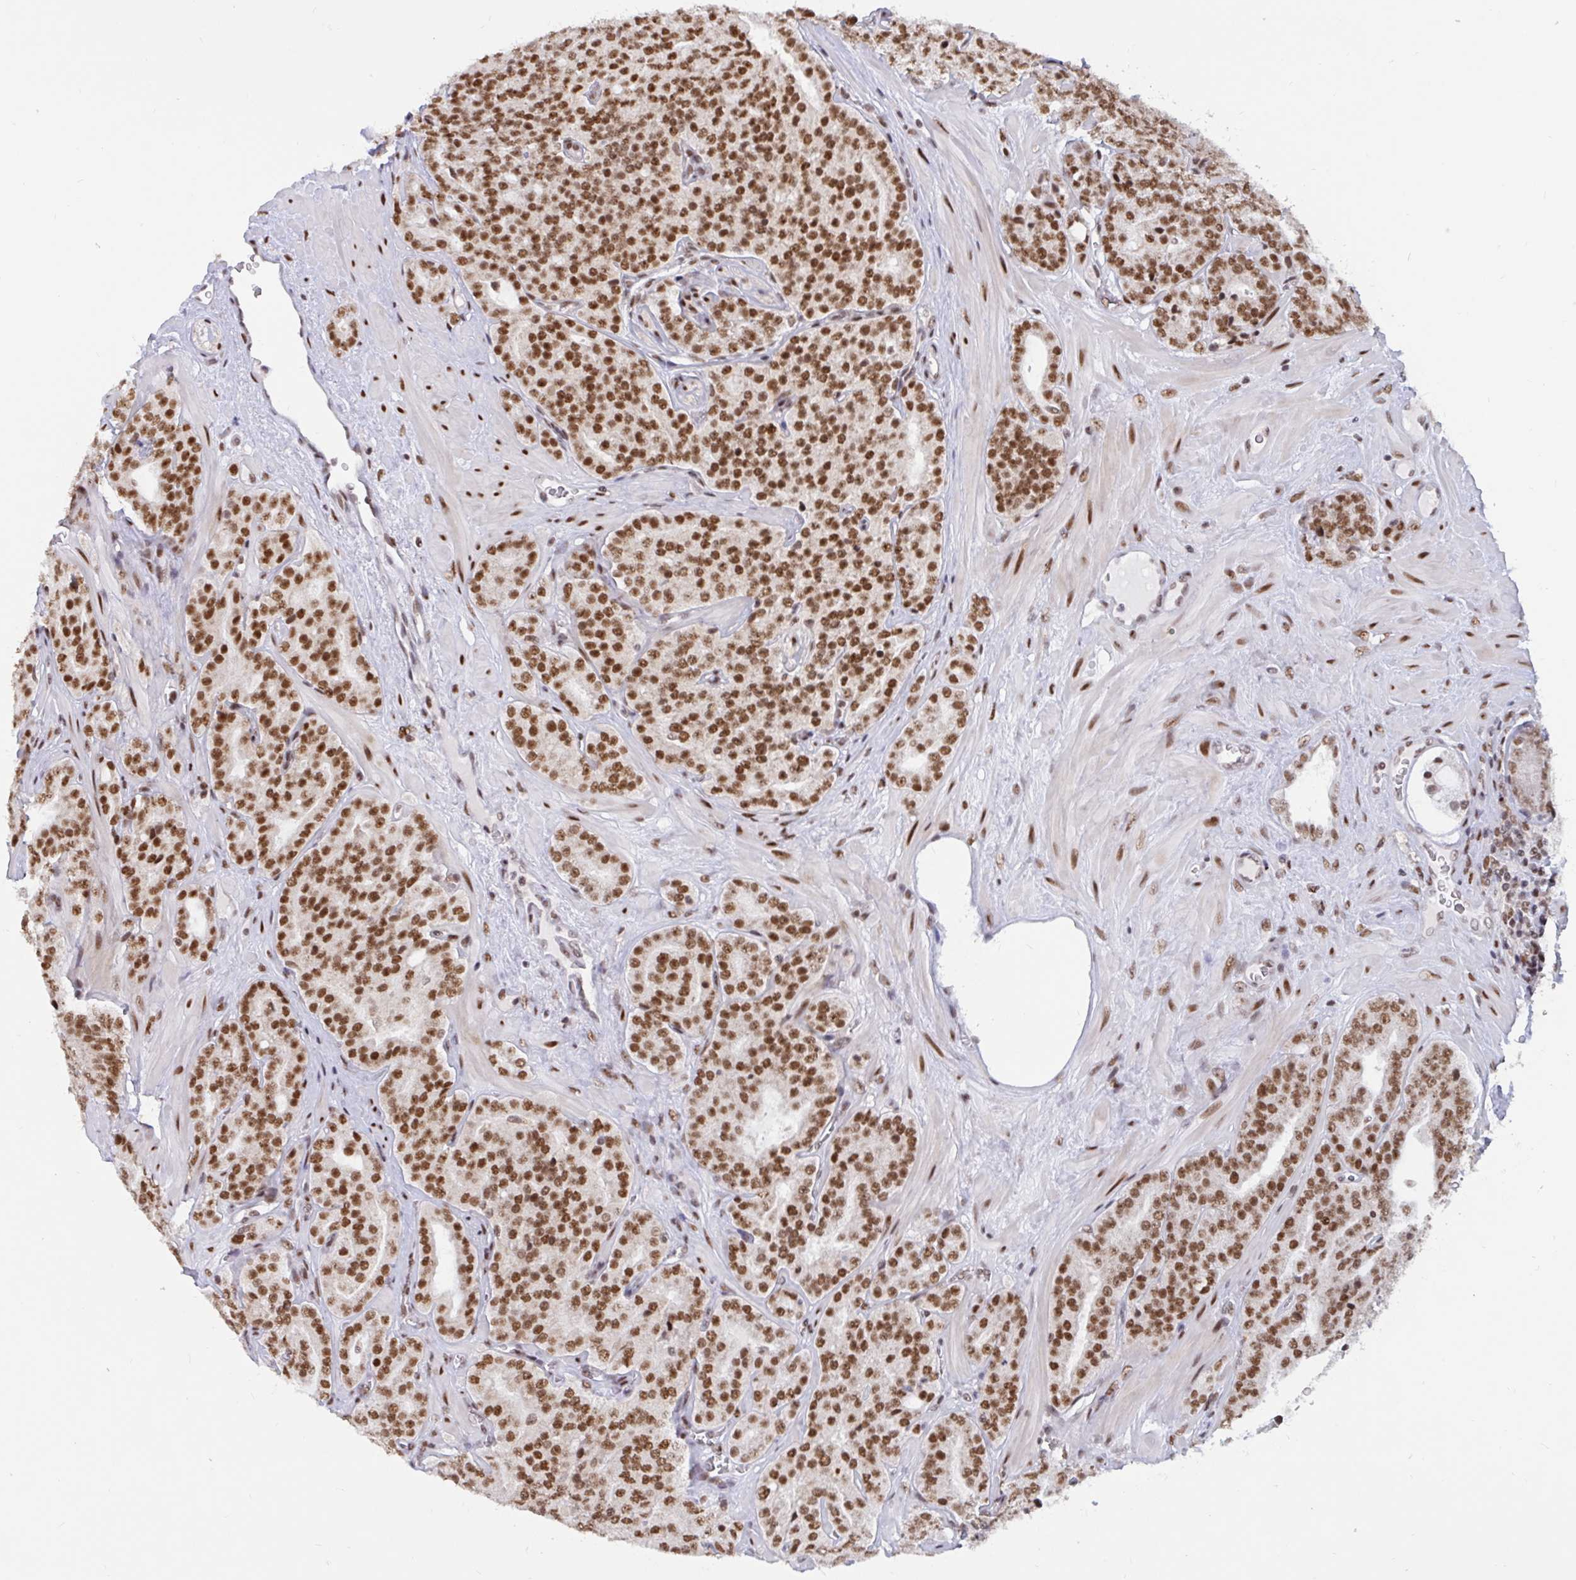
{"staining": {"intensity": "moderate", "quantity": ">75%", "location": "nuclear"}, "tissue": "prostate cancer", "cell_type": "Tumor cells", "image_type": "cancer", "snomed": [{"axis": "morphology", "description": "Adenocarcinoma, High grade"}, {"axis": "topography", "description": "Prostate"}], "caption": "Immunohistochemical staining of human prostate cancer displays medium levels of moderate nuclear protein expression in about >75% of tumor cells.", "gene": "PHF10", "patient": {"sex": "male", "age": 66}}